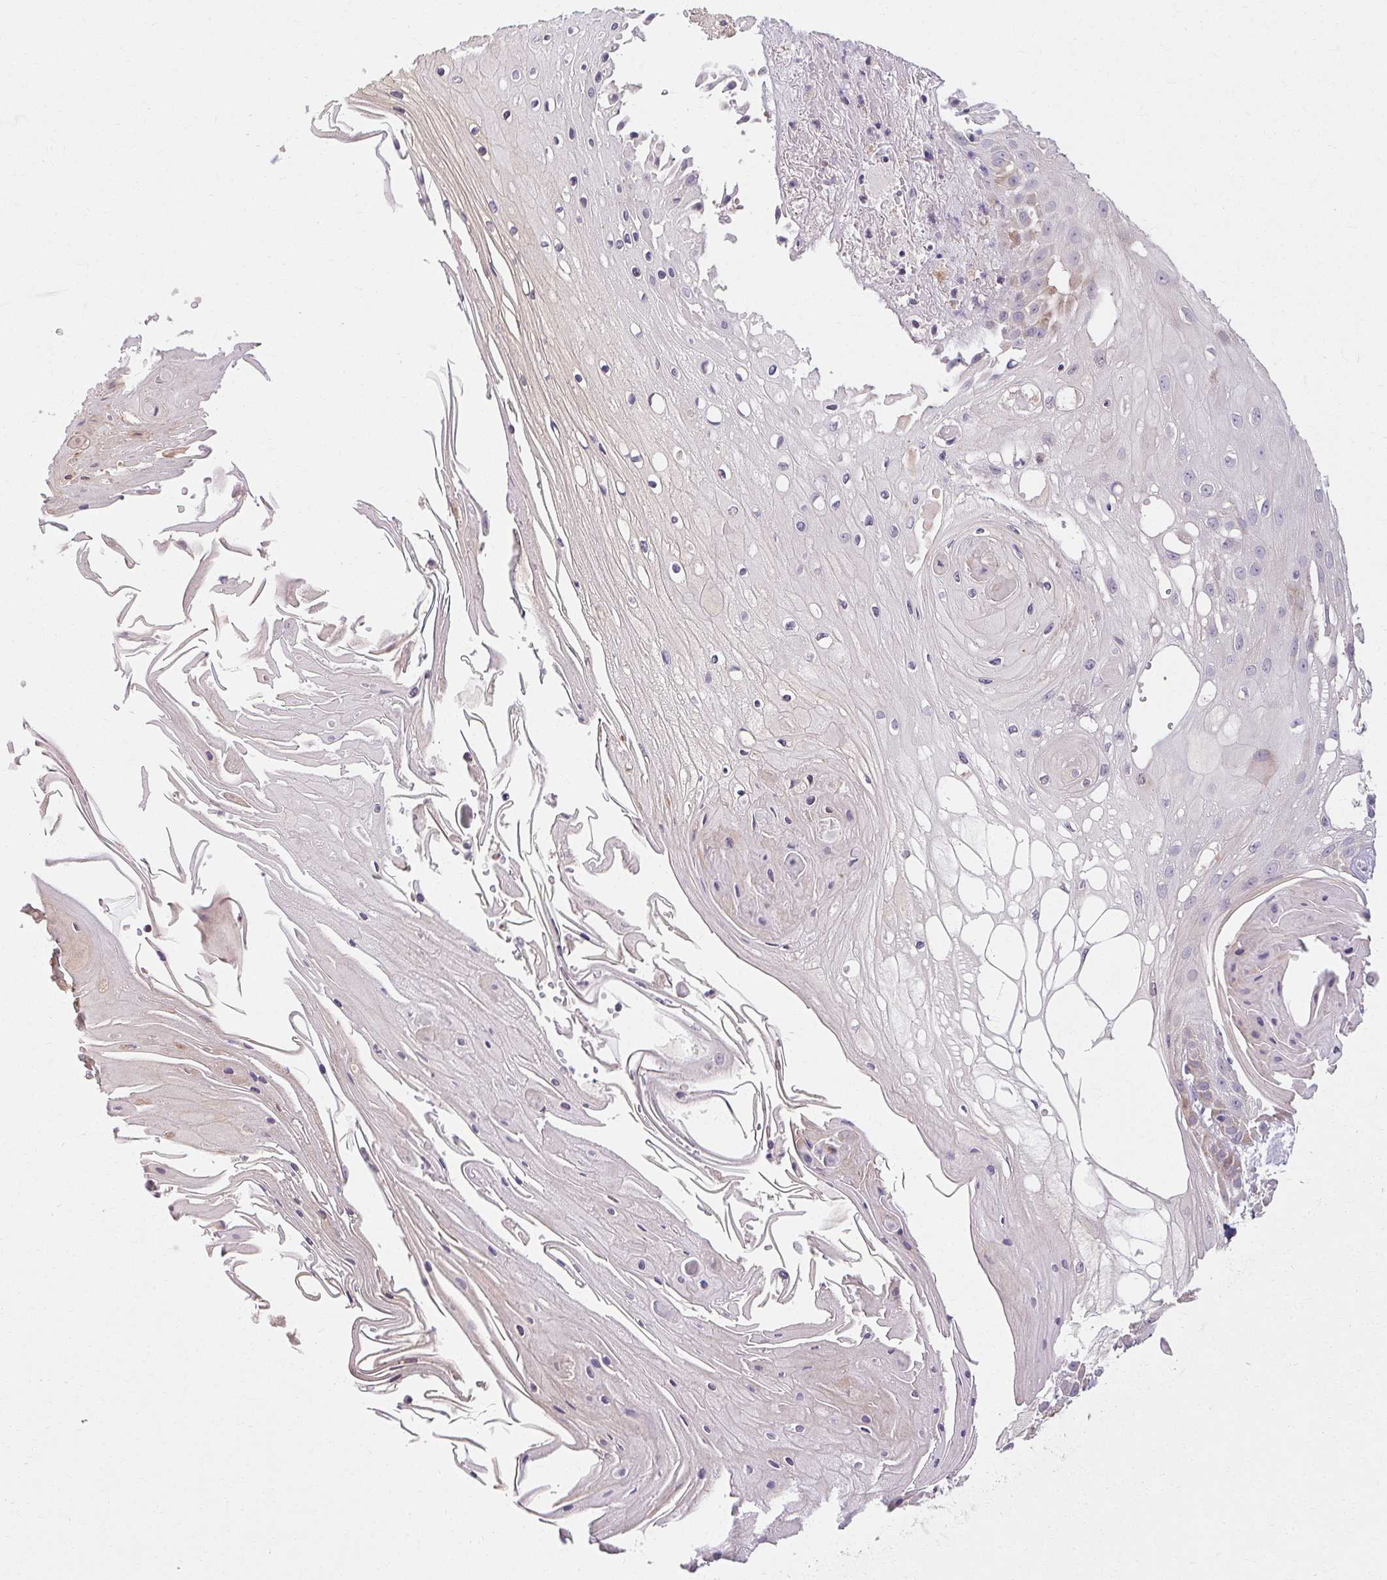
{"staining": {"intensity": "negative", "quantity": "none", "location": "none"}, "tissue": "skin cancer", "cell_type": "Tumor cells", "image_type": "cancer", "snomed": [{"axis": "morphology", "description": "Squamous cell carcinoma, NOS"}, {"axis": "topography", "description": "Skin"}], "caption": "Human skin squamous cell carcinoma stained for a protein using immunohistochemistry (IHC) exhibits no staining in tumor cells.", "gene": "TMEM52B", "patient": {"sex": "male", "age": 70}}